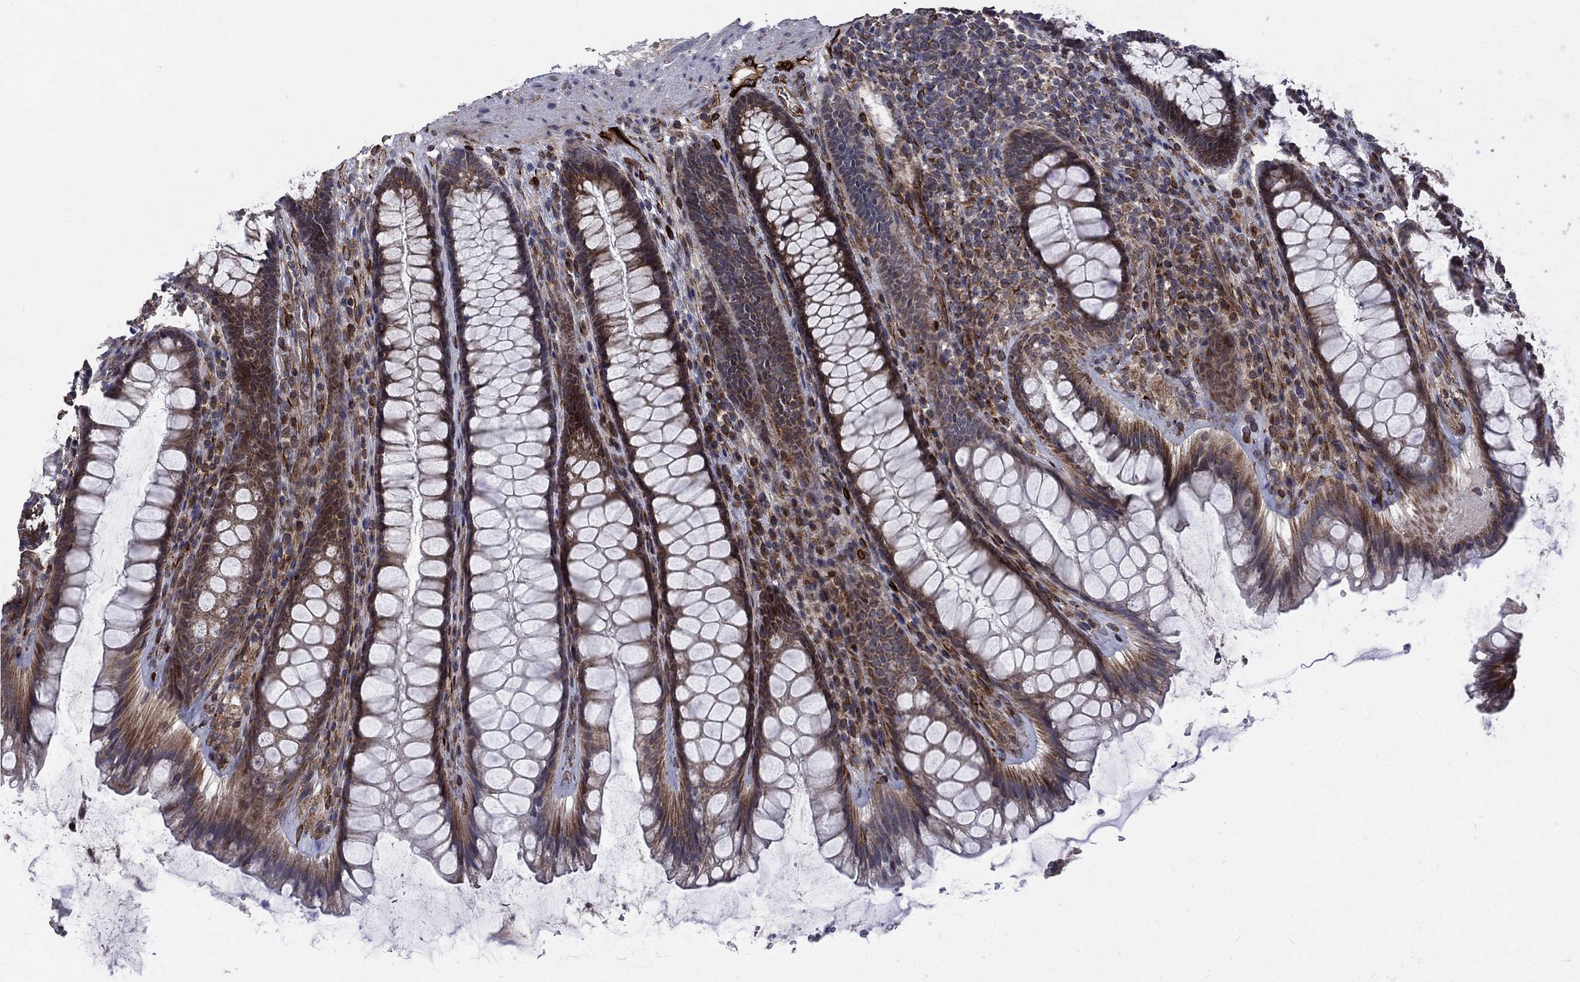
{"staining": {"intensity": "moderate", "quantity": "25%-75%", "location": "cytoplasmic/membranous"}, "tissue": "rectum", "cell_type": "Glandular cells", "image_type": "normal", "snomed": [{"axis": "morphology", "description": "Normal tissue, NOS"}, {"axis": "topography", "description": "Rectum"}], "caption": "An IHC micrograph of normal tissue is shown. Protein staining in brown shows moderate cytoplasmic/membranous positivity in rectum within glandular cells. Nuclei are stained in blue.", "gene": "NDUFC1", "patient": {"sex": "male", "age": 72}}